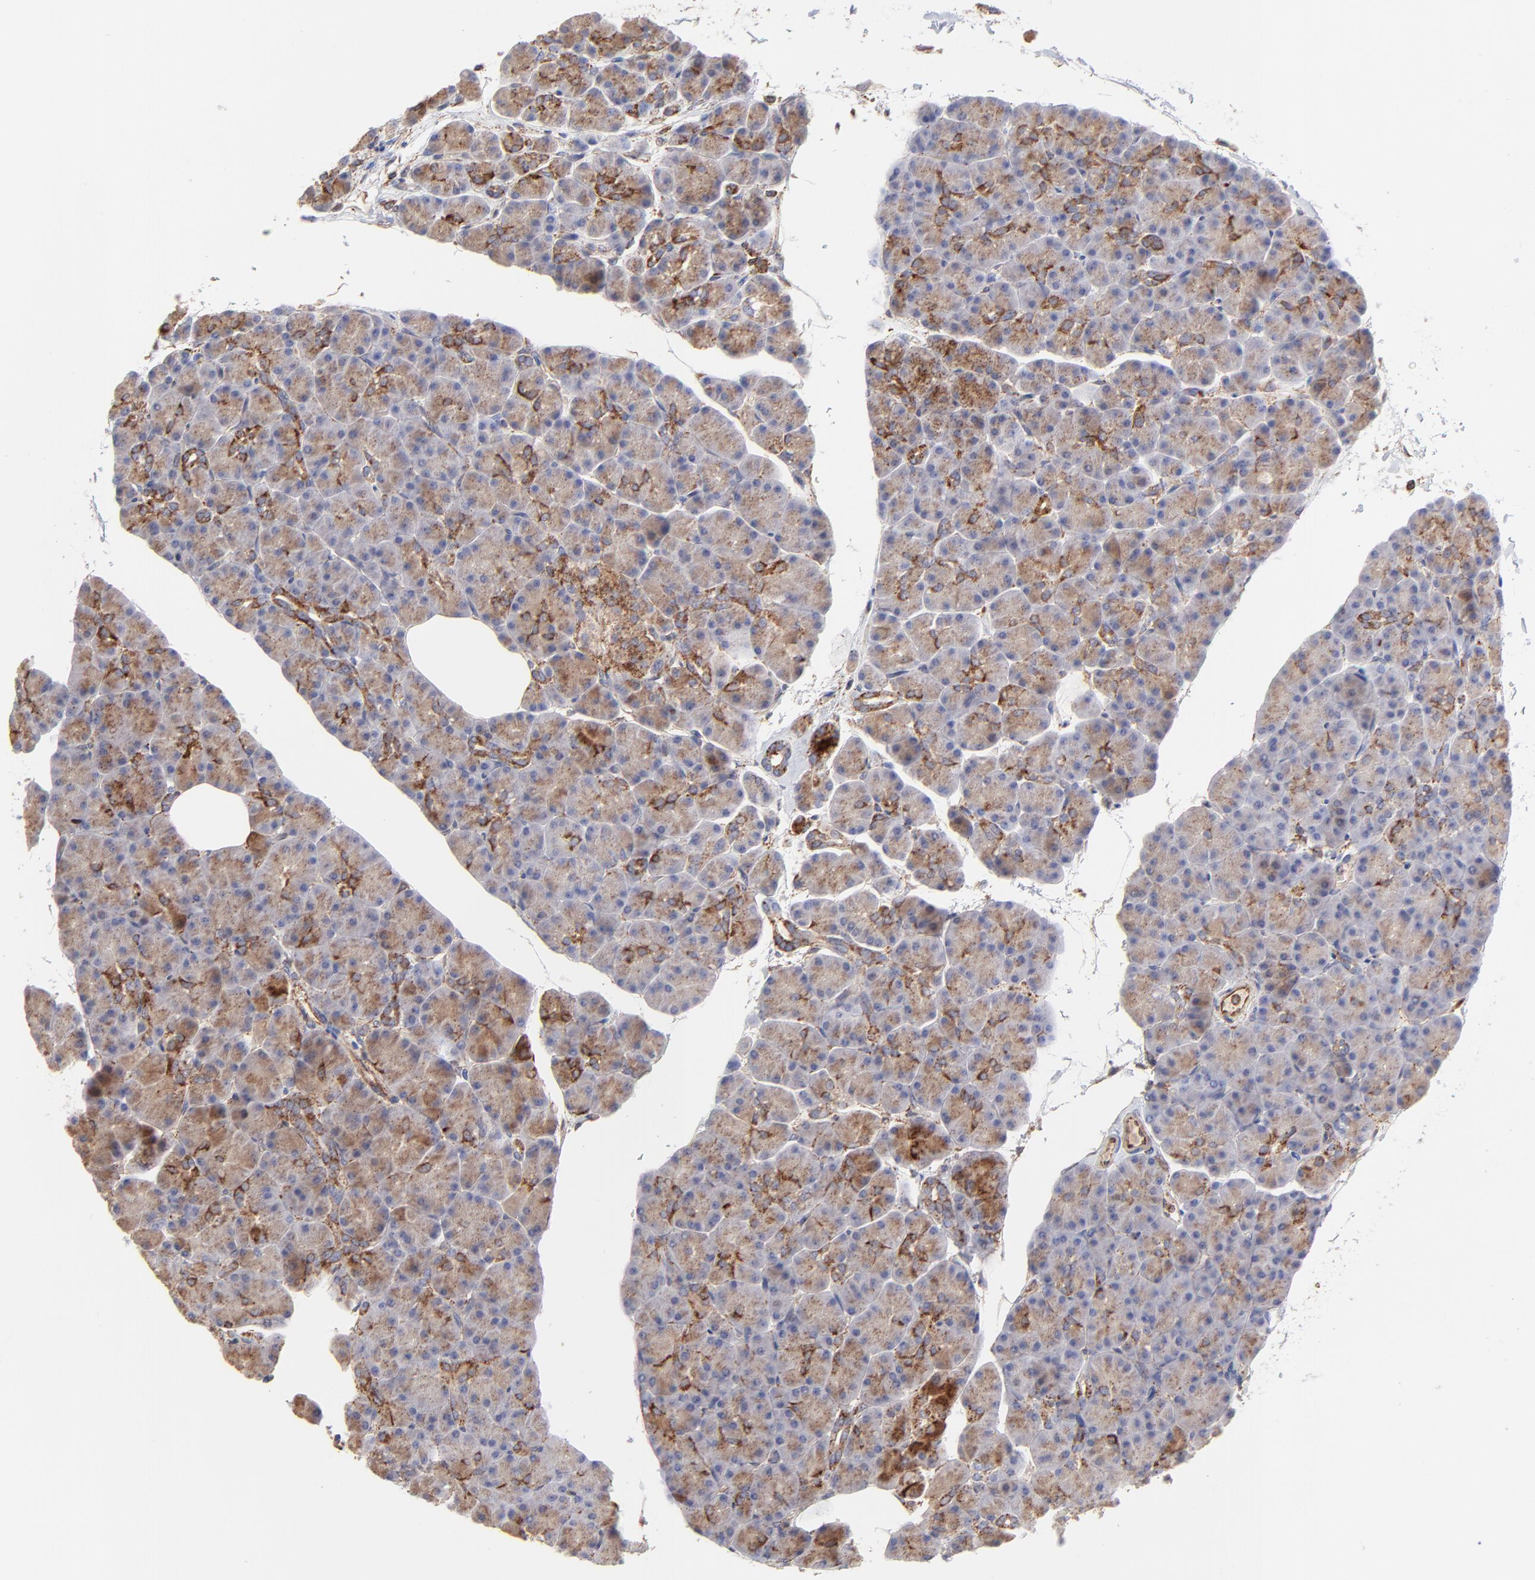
{"staining": {"intensity": "moderate", "quantity": ">75%", "location": "cytoplasmic/membranous"}, "tissue": "pancreas", "cell_type": "Exocrine glandular cells", "image_type": "normal", "snomed": [{"axis": "morphology", "description": "Normal tissue, NOS"}, {"axis": "topography", "description": "Pancreas"}], "caption": "Immunohistochemical staining of normal human pancreas shows medium levels of moderate cytoplasmic/membranous staining in about >75% of exocrine glandular cells.", "gene": "COX8C", "patient": {"sex": "female", "age": 43}}